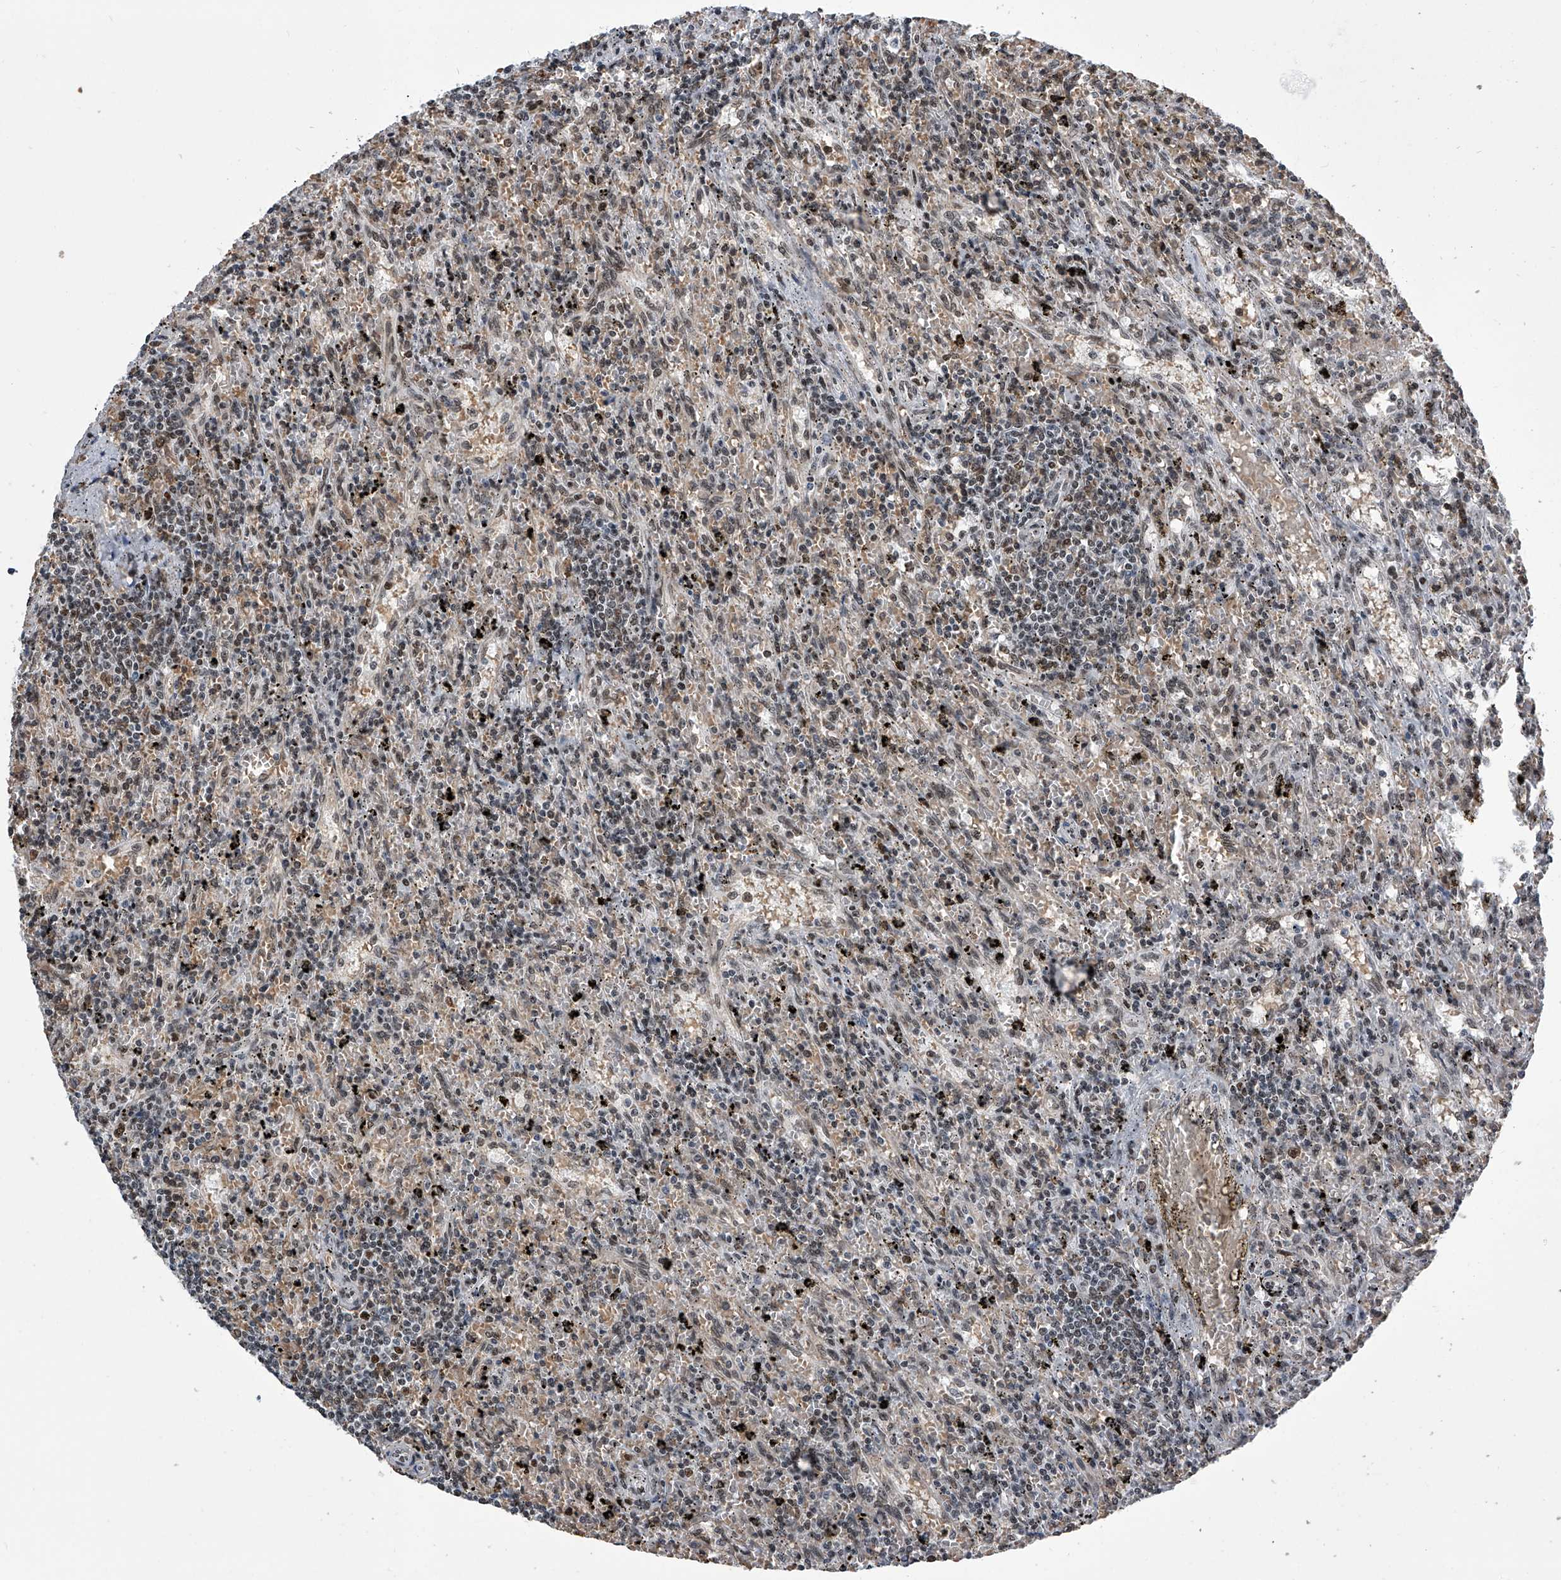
{"staining": {"intensity": "moderate", "quantity": "25%-75%", "location": "nuclear"}, "tissue": "lymphoma", "cell_type": "Tumor cells", "image_type": "cancer", "snomed": [{"axis": "morphology", "description": "Malignant lymphoma, non-Hodgkin's type, Low grade"}, {"axis": "topography", "description": "Spleen"}], "caption": "An image showing moderate nuclear staining in about 25%-75% of tumor cells in malignant lymphoma, non-Hodgkin's type (low-grade), as visualized by brown immunohistochemical staining.", "gene": "SIM2", "patient": {"sex": "male", "age": 76}}